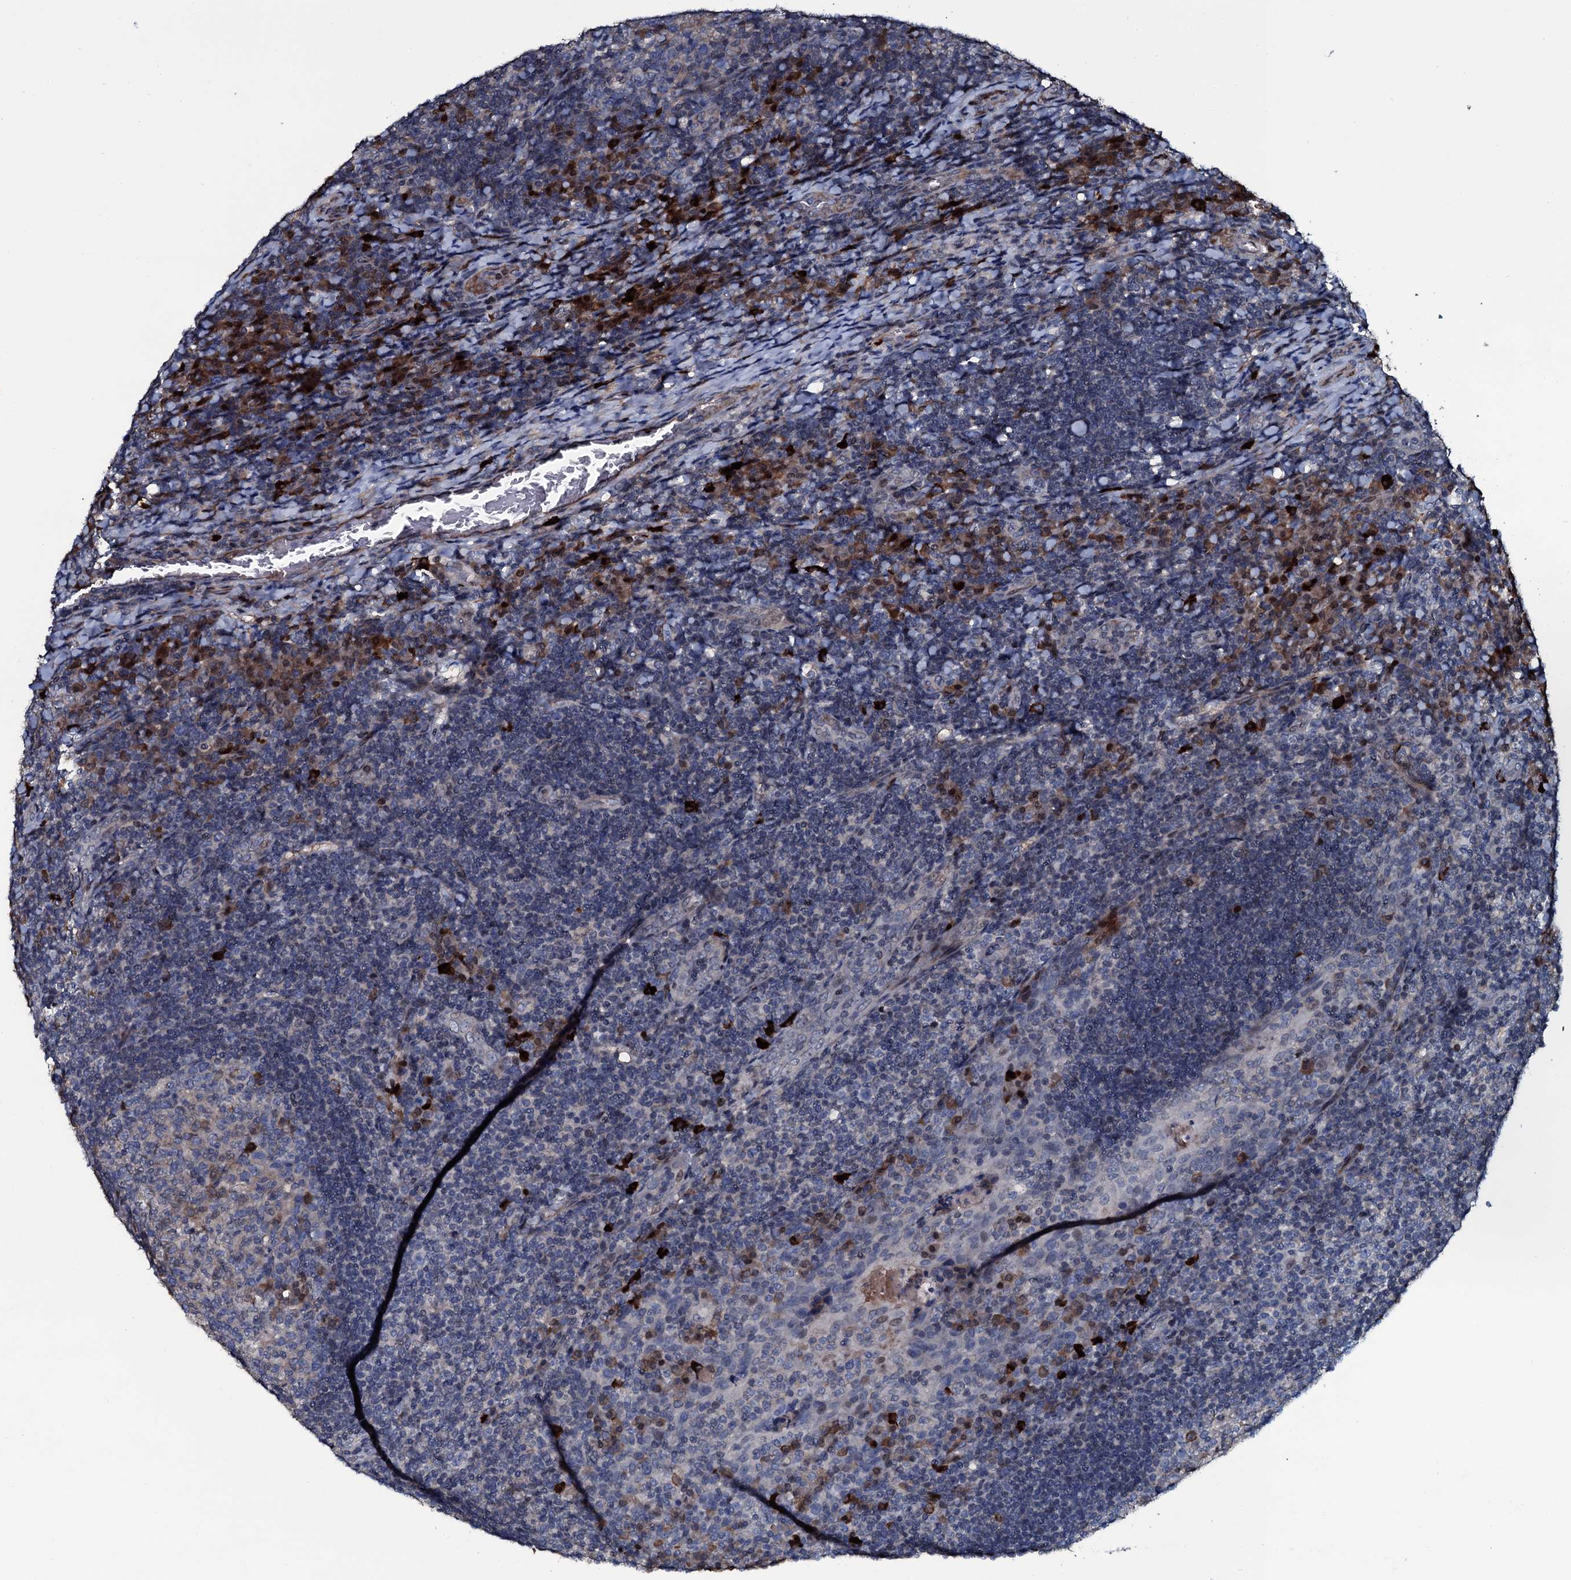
{"staining": {"intensity": "moderate", "quantity": "<25%", "location": "cytoplasmic/membranous"}, "tissue": "tonsil", "cell_type": "Germinal center cells", "image_type": "normal", "snomed": [{"axis": "morphology", "description": "Normal tissue, NOS"}, {"axis": "topography", "description": "Tonsil"}], "caption": "Immunohistochemical staining of unremarkable human tonsil displays <25% levels of moderate cytoplasmic/membranous protein positivity in about <25% of germinal center cells.", "gene": "LYG2", "patient": {"sex": "male", "age": 17}}